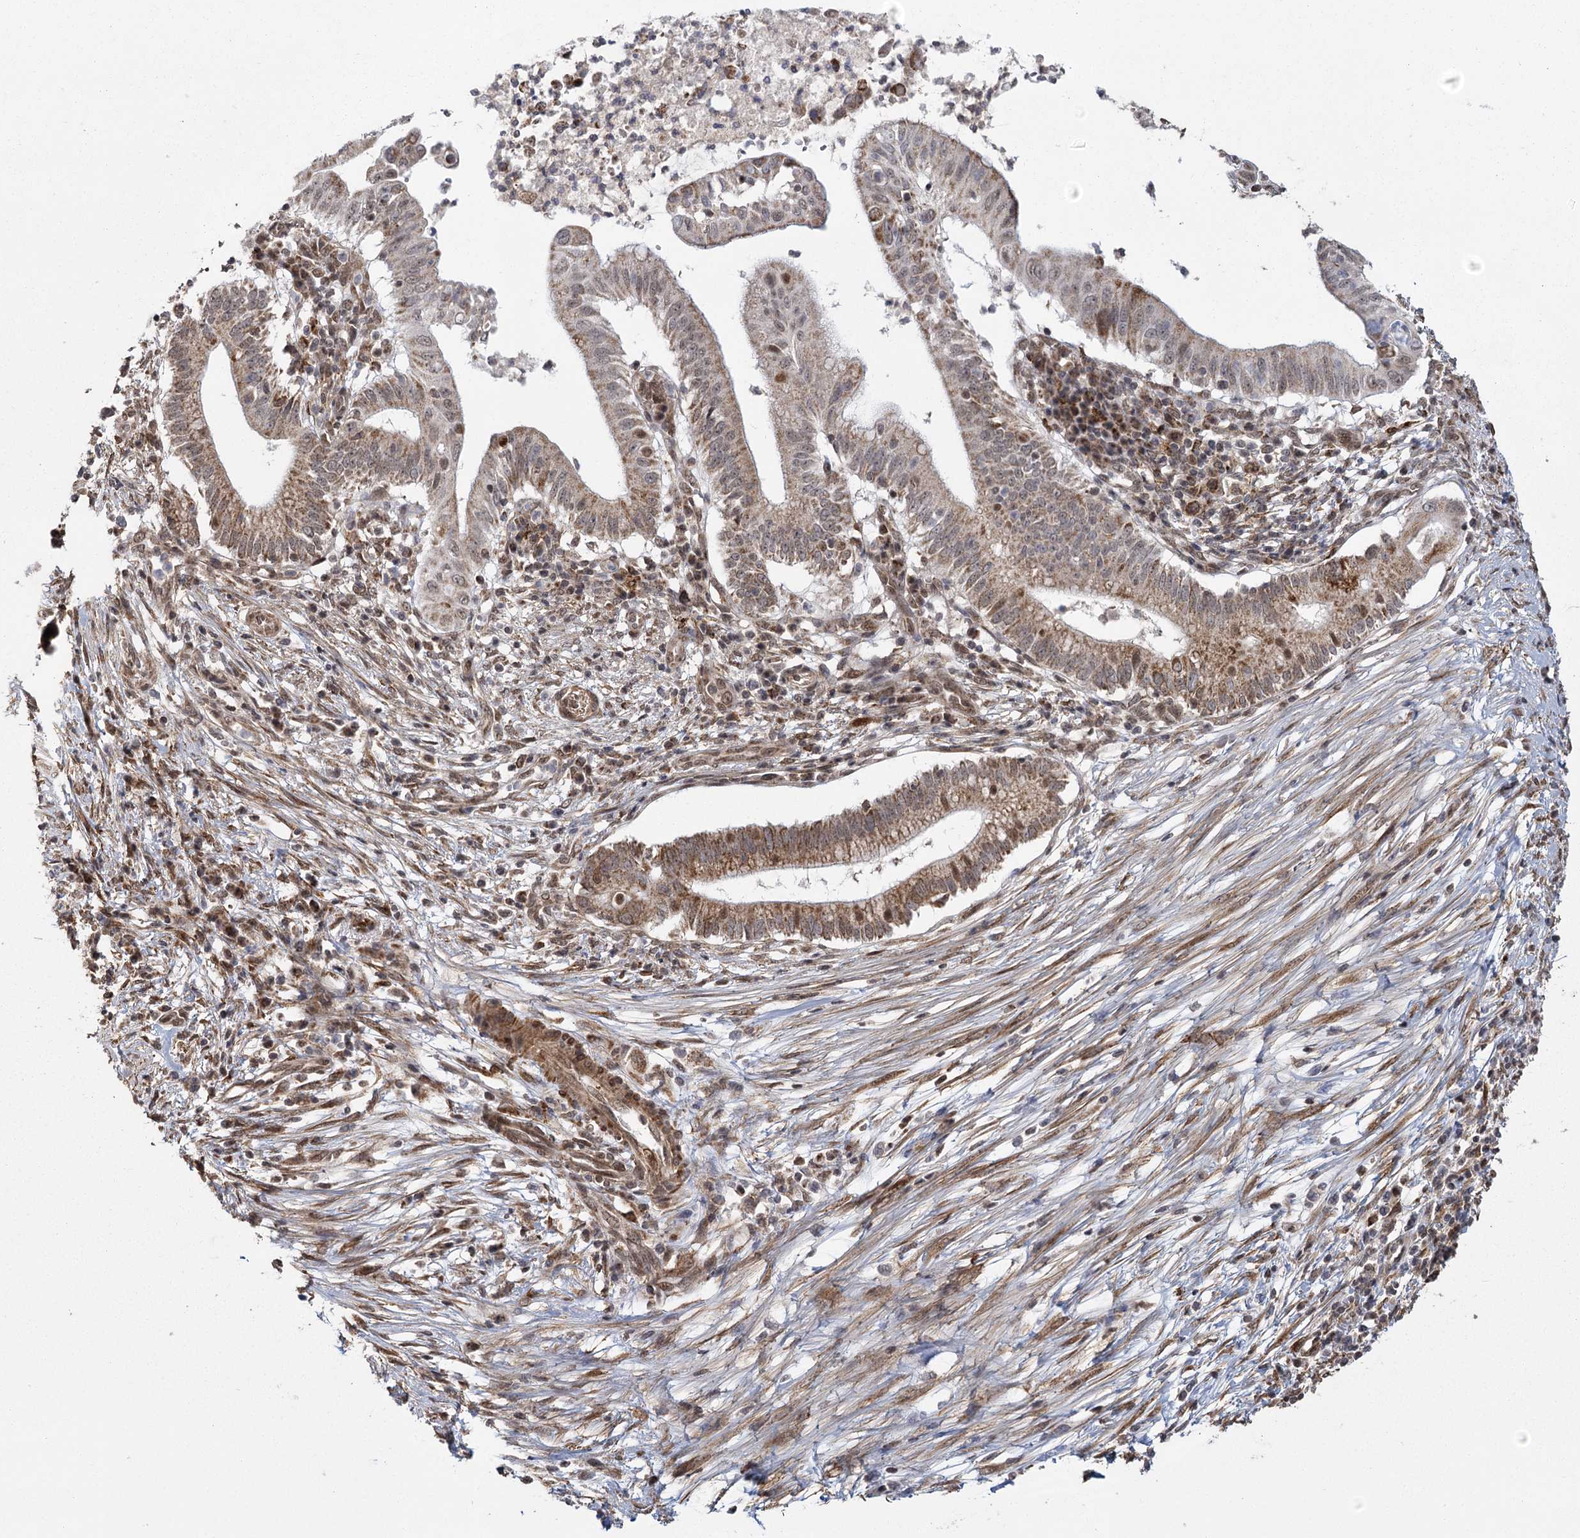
{"staining": {"intensity": "moderate", "quantity": ">75%", "location": "cytoplasmic/membranous,nuclear"}, "tissue": "pancreatic cancer", "cell_type": "Tumor cells", "image_type": "cancer", "snomed": [{"axis": "morphology", "description": "Adenocarcinoma, NOS"}, {"axis": "topography", "description": "Pancreas"}], "caption": "IHC histopathology image of human adenocarcinoma (pancreatic) stained for a protein (brown), which reveals medium levels of moderate cytoplasmic/membranous and nuclear staining in about >75% of tumor cells.", "gene": "ZCCHC24", "patient": {"sex": "male", "age": 68}}